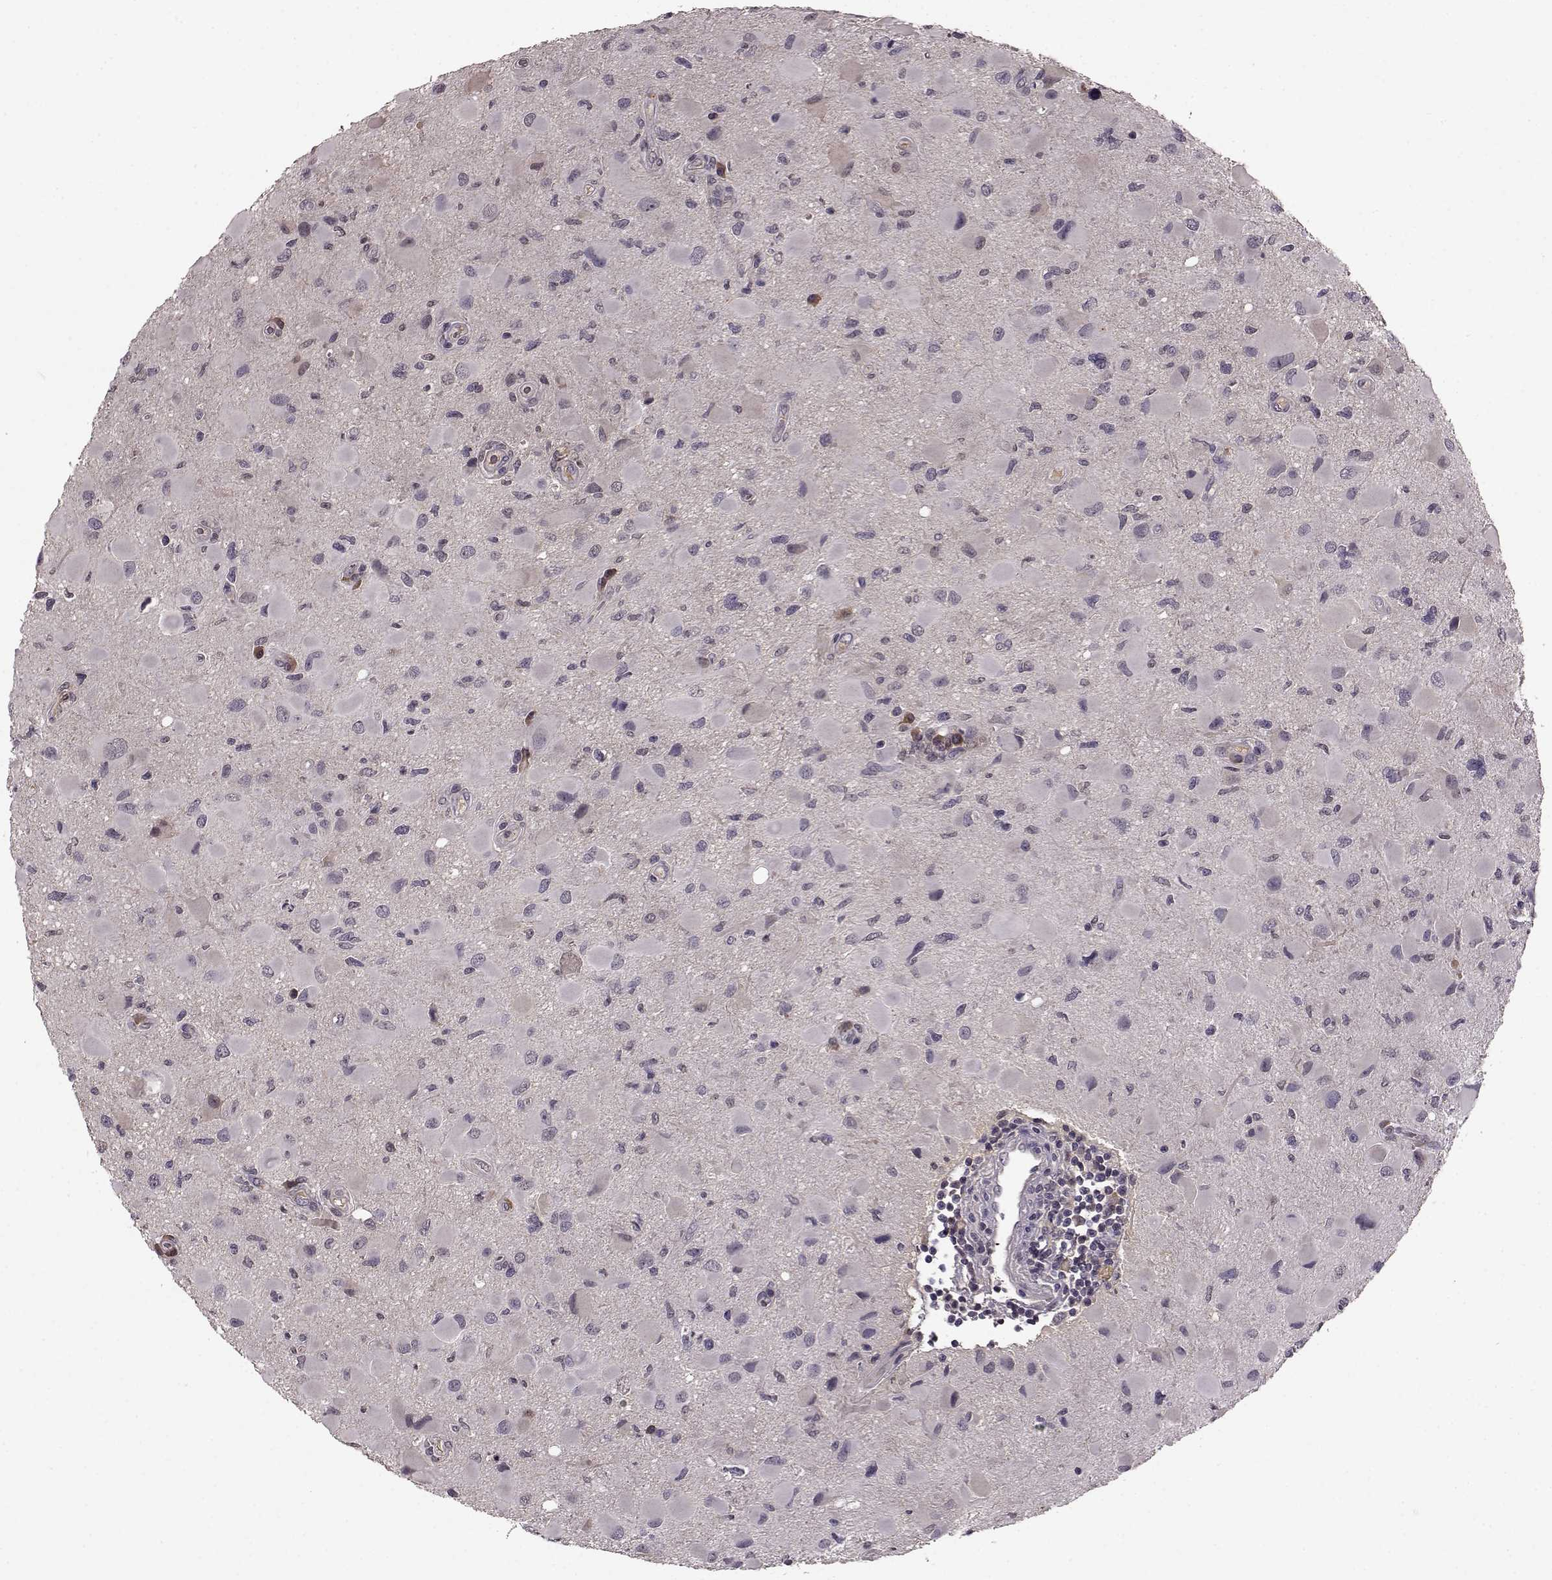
{"staining": {"intensity": "negative", "quantity": "none", "location": "none"}, "tissue": "glioma", "cell_type": "Tumor cells", "image_type": "cancer", "snomed": [{"axis": "morphology", "description": "Glioma, malignant, Low grade"}, {"axis": "topography", "description": "Brain"}], "caption": "An IHC micrograph of glioma is shown. There is no staining in tumor cells of glioma.", "gene": "NRL", "patient": {"sex": "female", "age": 32}}